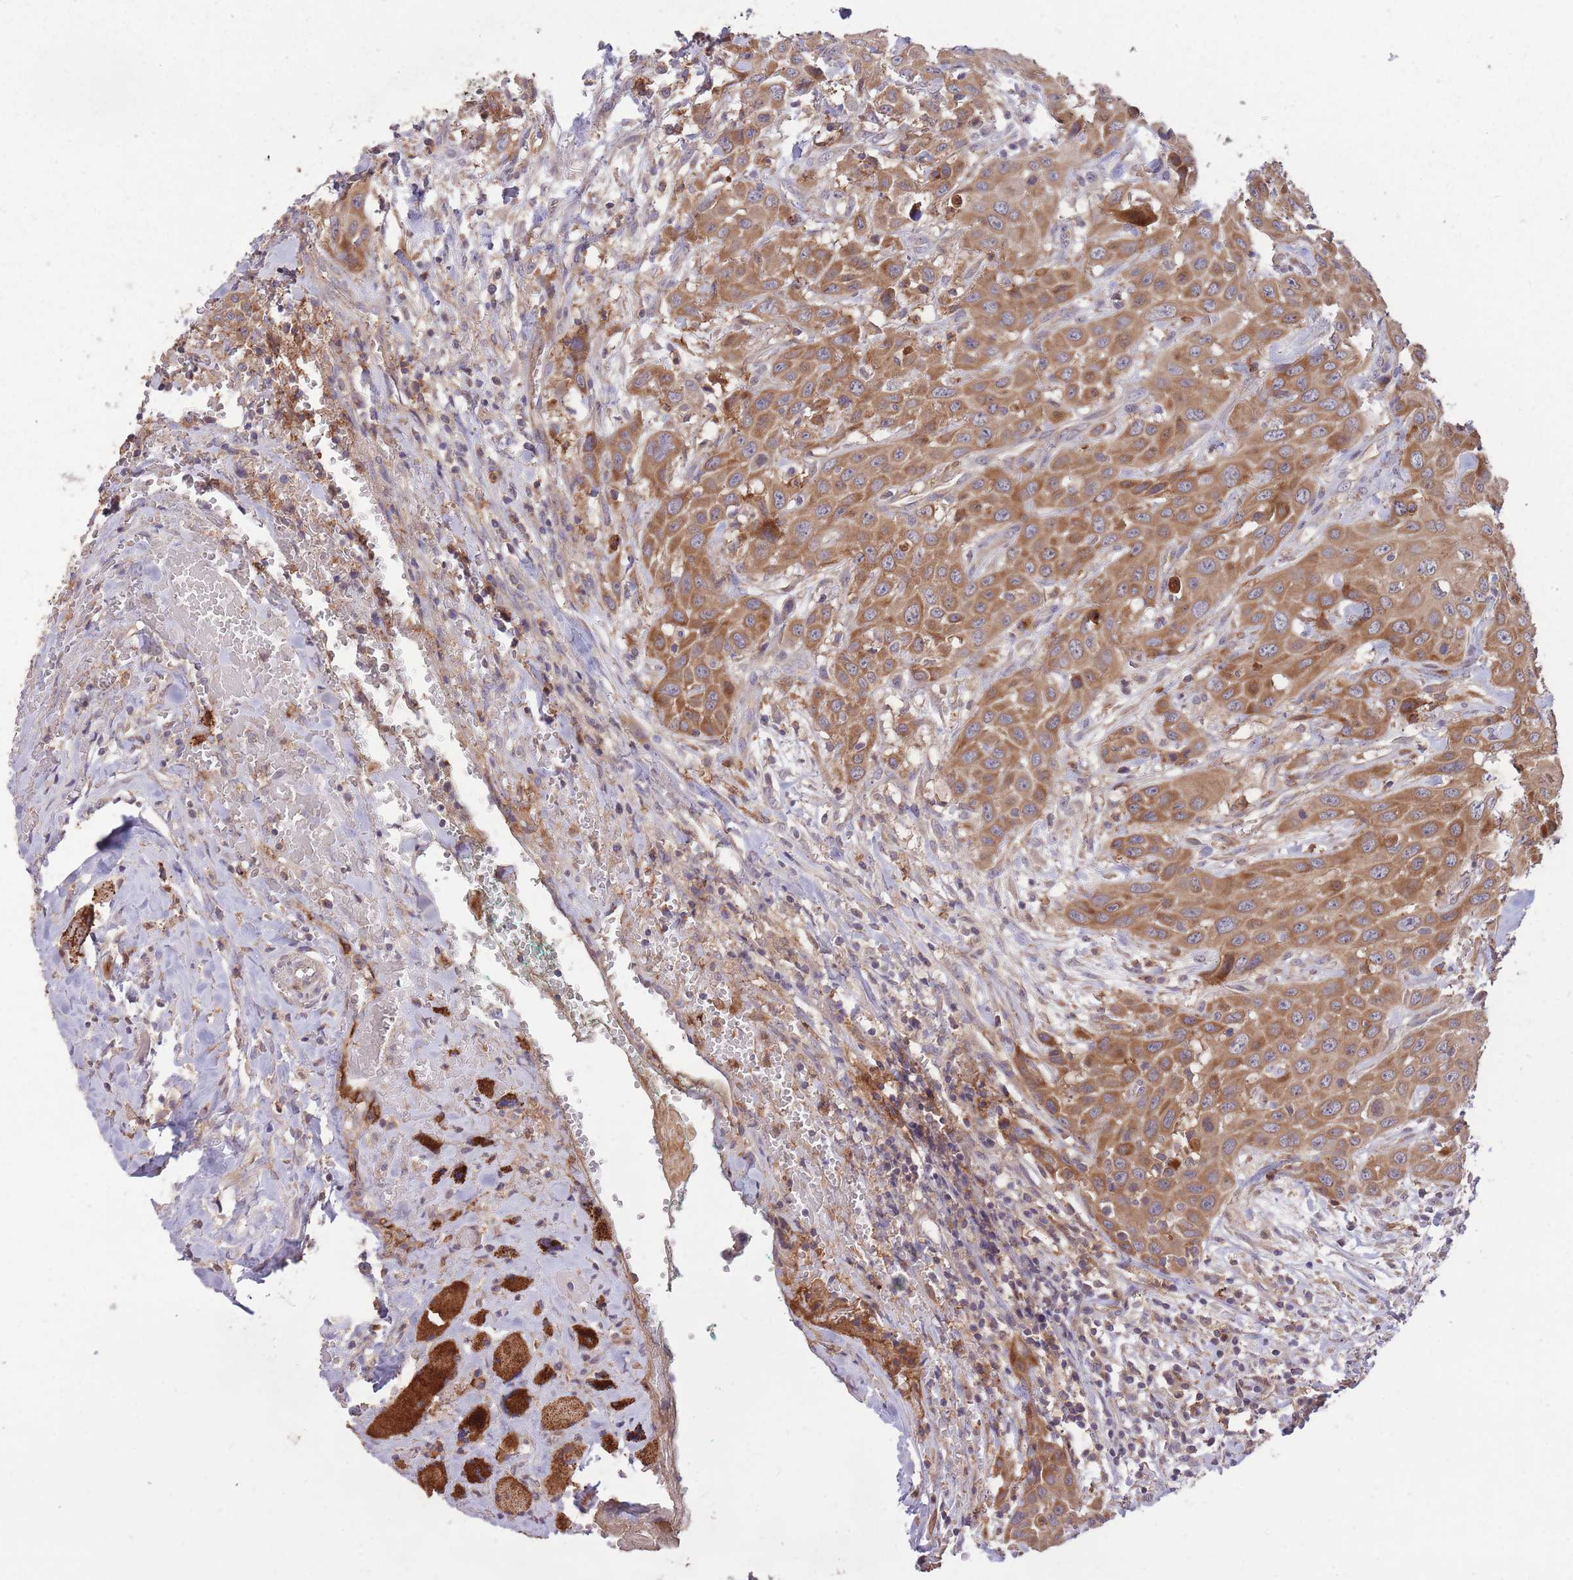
{"staining": {"intensity": "moderate", "quantity": ">75%", "location": "cytoplasmic/membranous"}, "tissue": "head and neck cancer", "cell_type": "Tumor cells", "image_type": "cancer", "snomed": [{"axis": "morphology", "description": "Squamous cell carcinoma, NOS"}, {"axis": "topography", "description": "Head-Neck"}], "caption": "IHC micrograph of neoplastic tissue: human squamous cell carcinoma (head and neck) stained using immunohistochemistry (IHC) exhibits medium levels of moderate protein expression localized specifically in the cytoplasmic/membranous of tumor cells, appearing as a cytoplasmic/membranous brown color.", "gene": "IGF2BP2", "patient": {"sex": "male", "age": 81}}